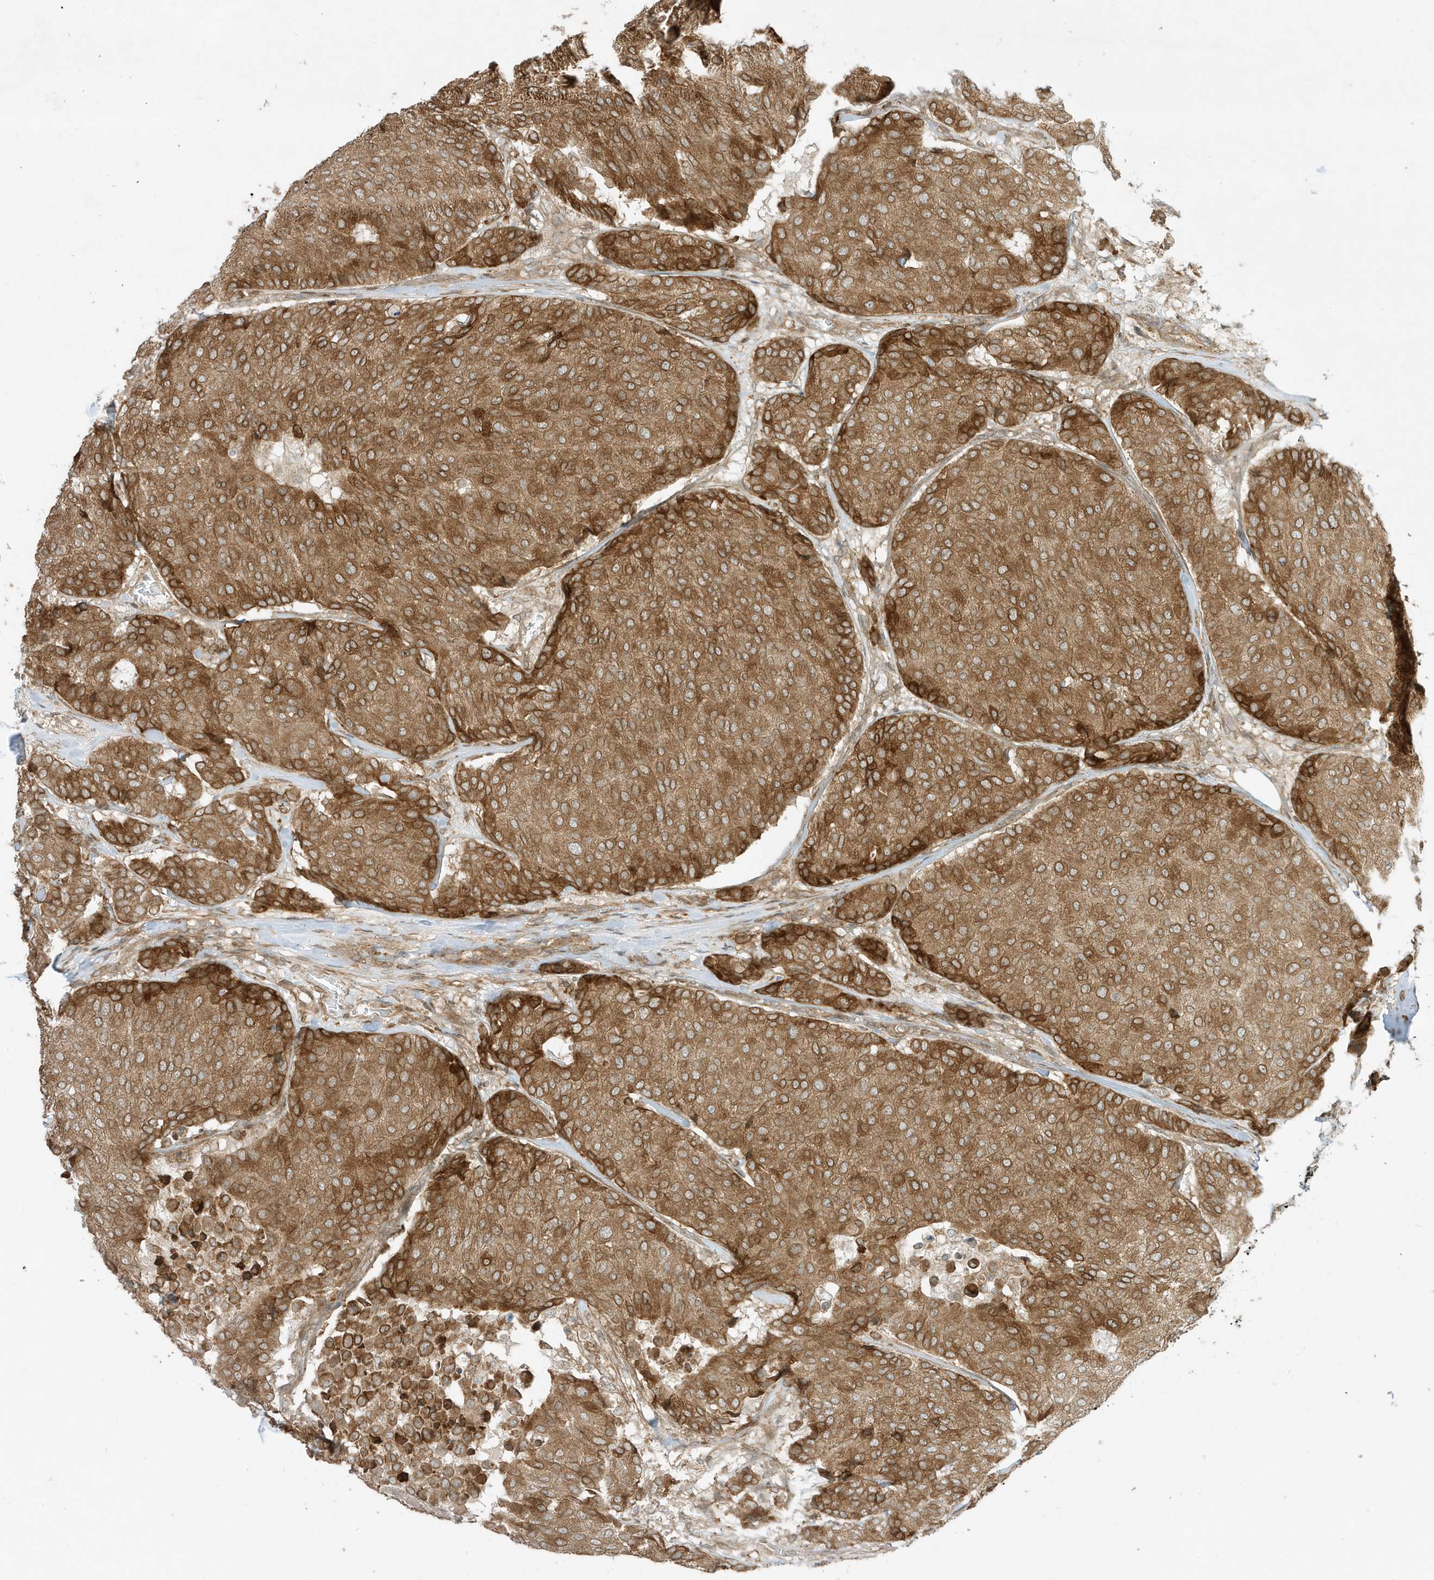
{"staining": {"intensity": "strong", "quantity": ">75%", "location": "cytoplasmic/membranous"}, "tissue": "breast cancer", "cell_type": "Tumor cells", "image_type": "cancer", "snomed": [{"axis": "morphology", "description": "Duct carcinoma"}, {"axis": "topography", "description": "Breast"}], "caption": "Breast cancer tissue displays strong cytoplasmic/membranous staining in about >75% of tumor cells", "gene": "SCARF2", "patient": {"sex": "female", "age": 75}}